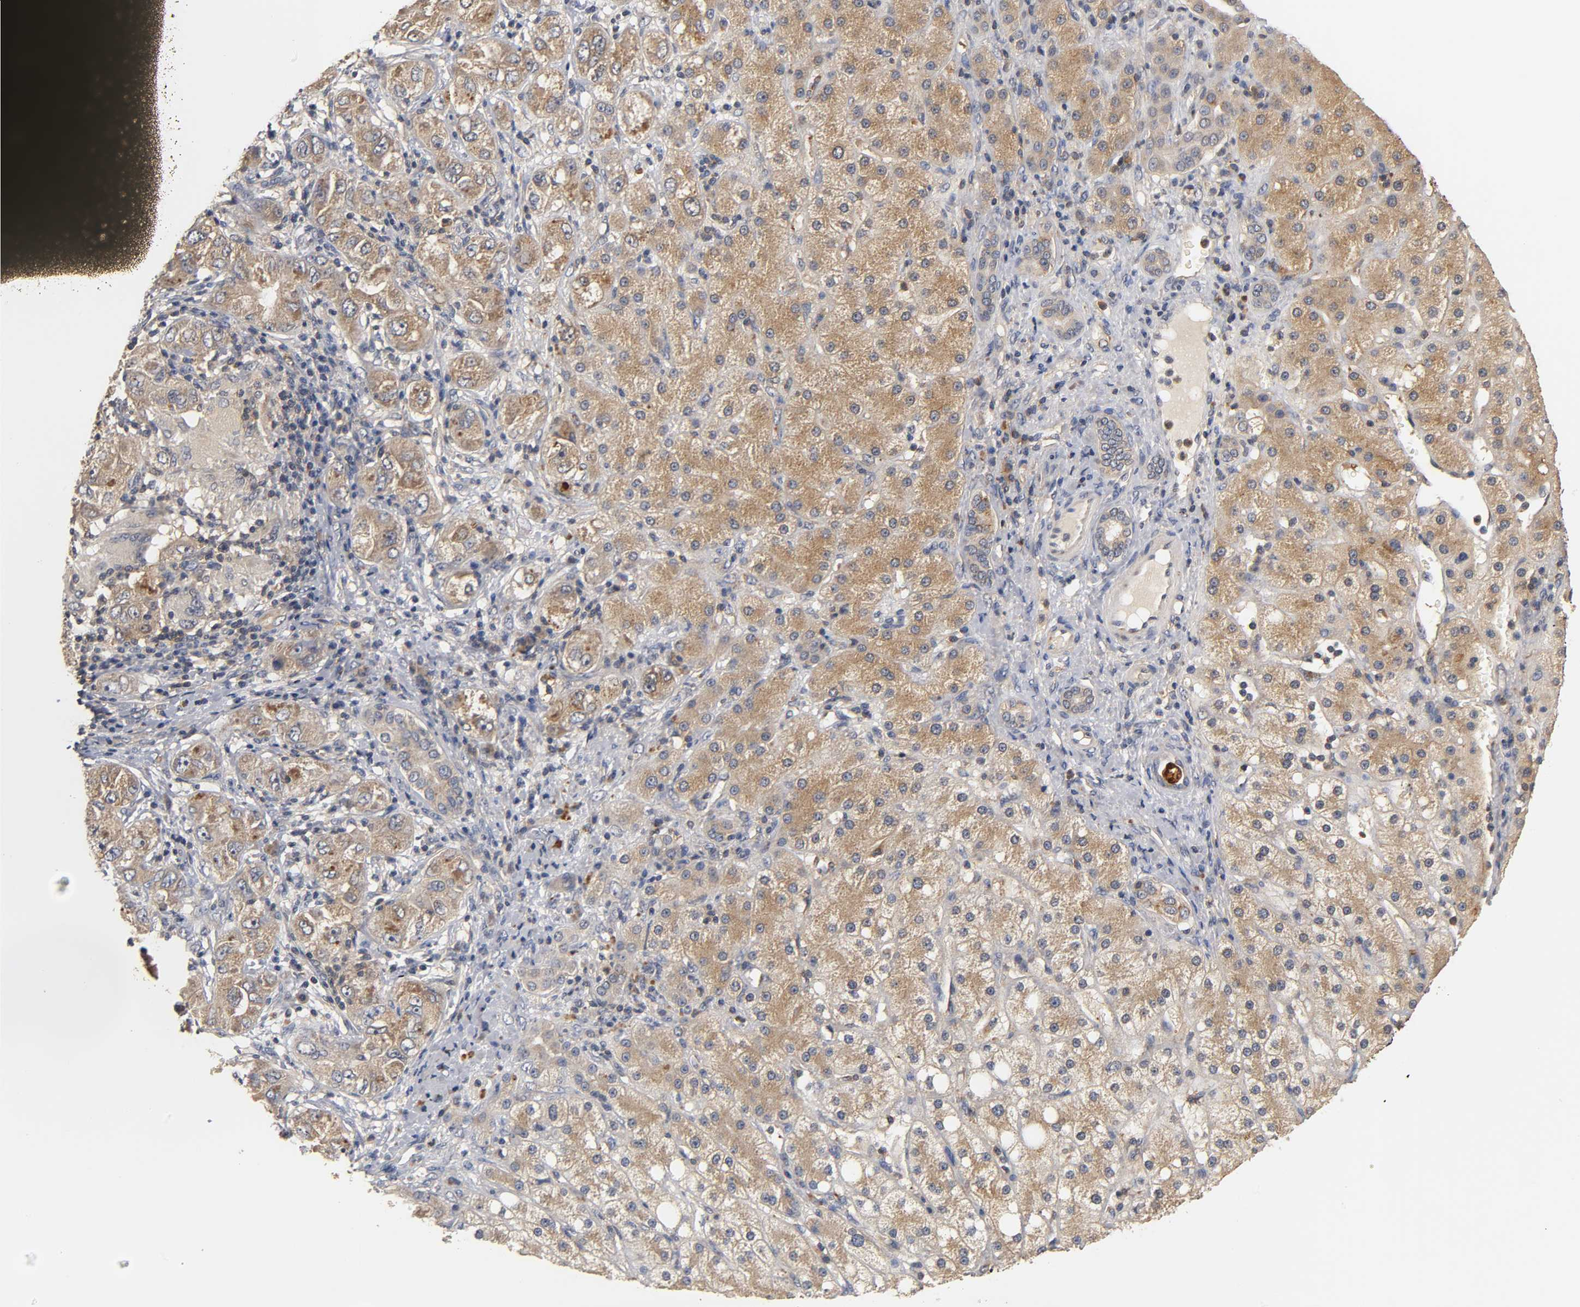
{"staining": {"intensity": "moderate", "quantity": "25%-75%", "location": "cytoplasmic/membranous"}, "tissue": "liver cancer", "cell_type": "Tumor cells", "image_type": "cancer", "snomed": [{"axis": "morphology", "description": "Carcinoma, Hepatocellular, NOS"}, {"axis": "topography", "description": "Liver"}], "caption": "Human liver cancer stained with a protein marker demonstrates moderate staining in tumor cells.", "gene": "SCAP", "patient": {"sex": "male", "age": 80}}